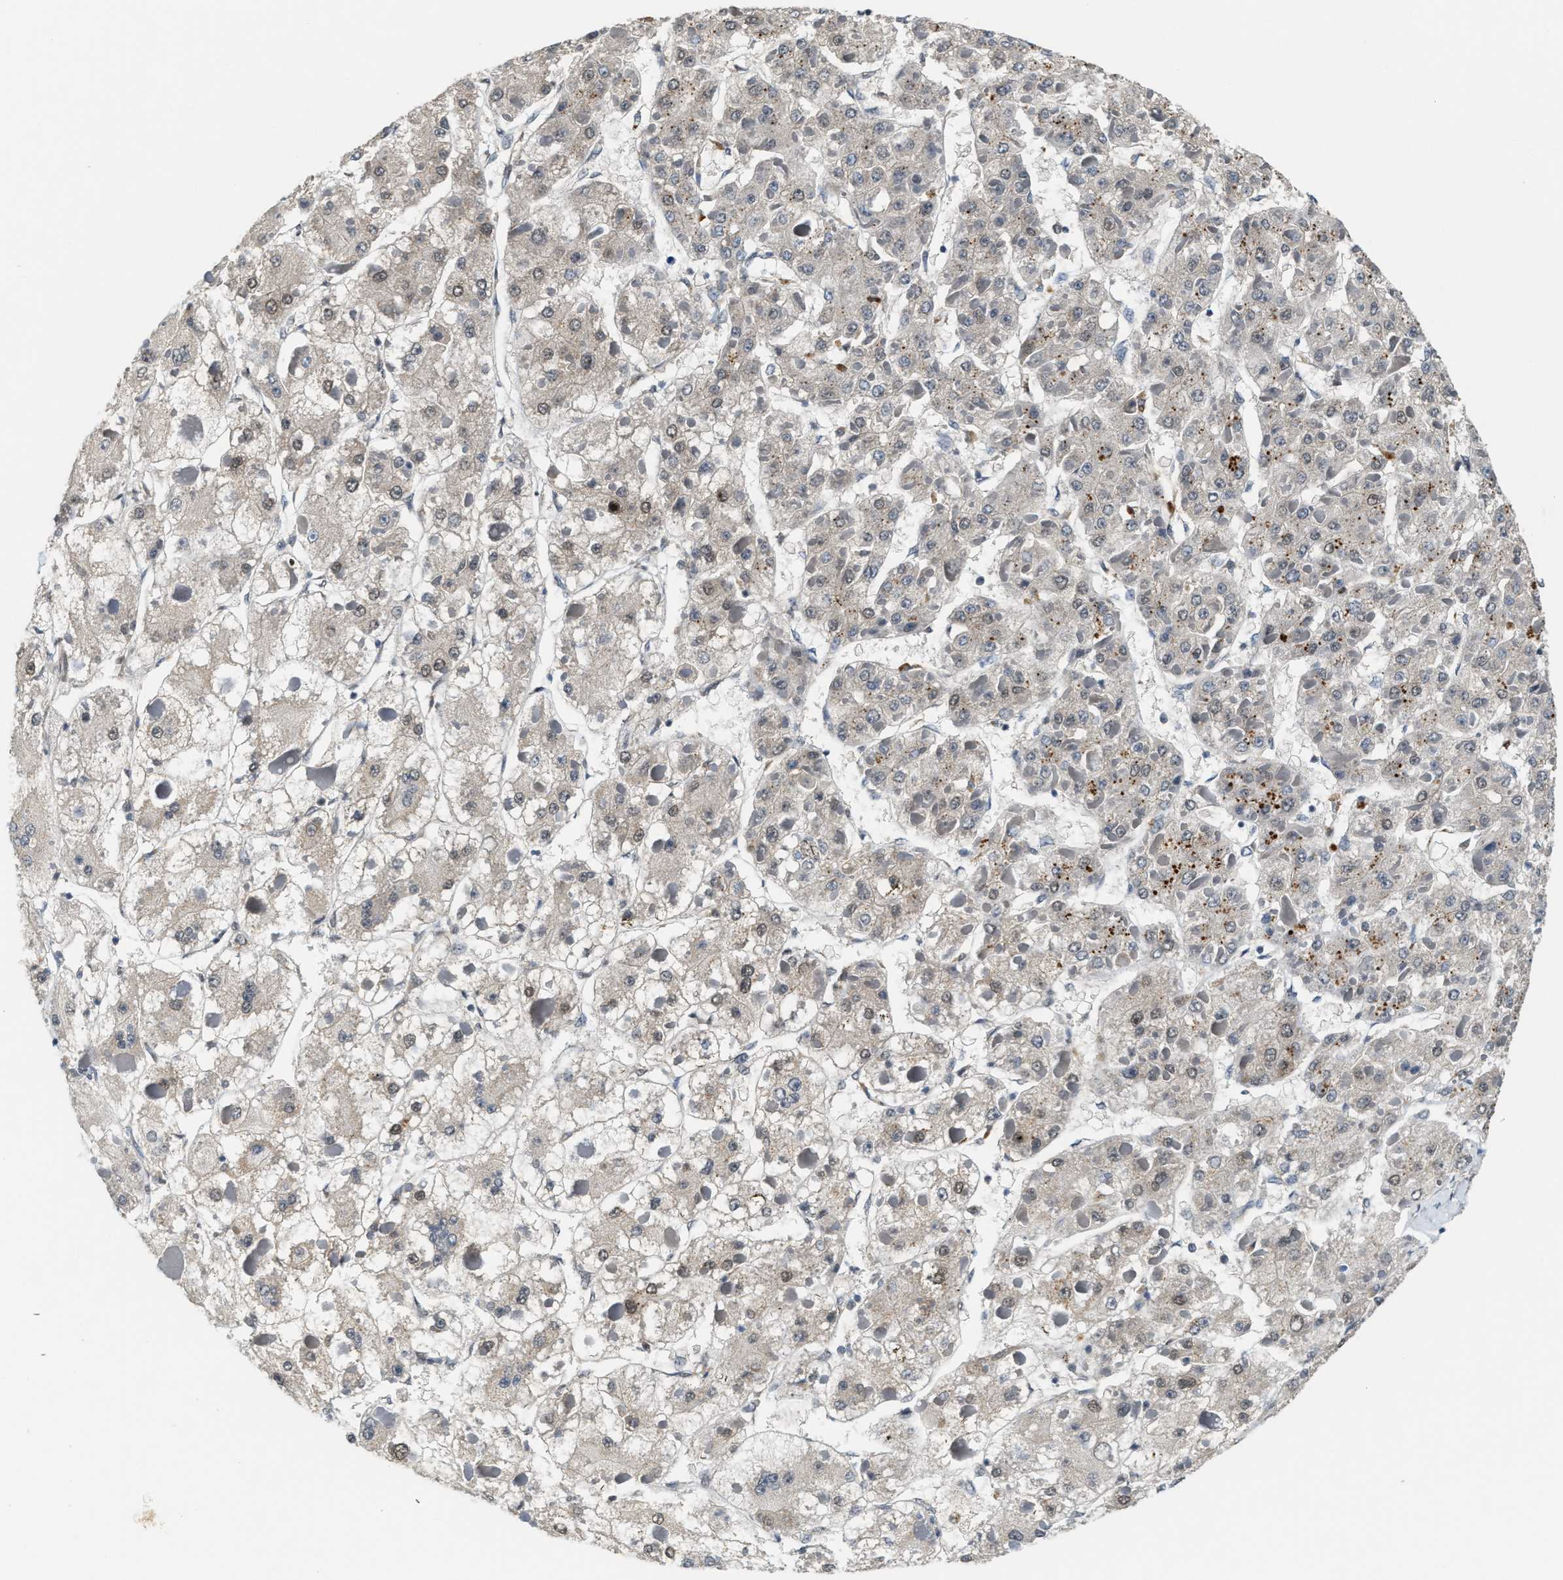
{"staining": {"intensity": "negative", "quantity": "none", "location": "none"}, "tissue": "liver cancer", "cell_type": "Tumor cells", "image_type": "cancer", "snomed": [{"axis": "morphology", "description": "Carcinoma, Hepatocellular, NOS"}, {"axis": "topography", "description": "Liver"}], "caption": "Immunohistochemical staining of liver cancer (hepatocellular carcinoma) shows no significant positivity in tumor cells. (IHC, brightfield microscopy, high magnification).", "gene": "KIF24", "patient": {"sex": "female", "age": 73}}